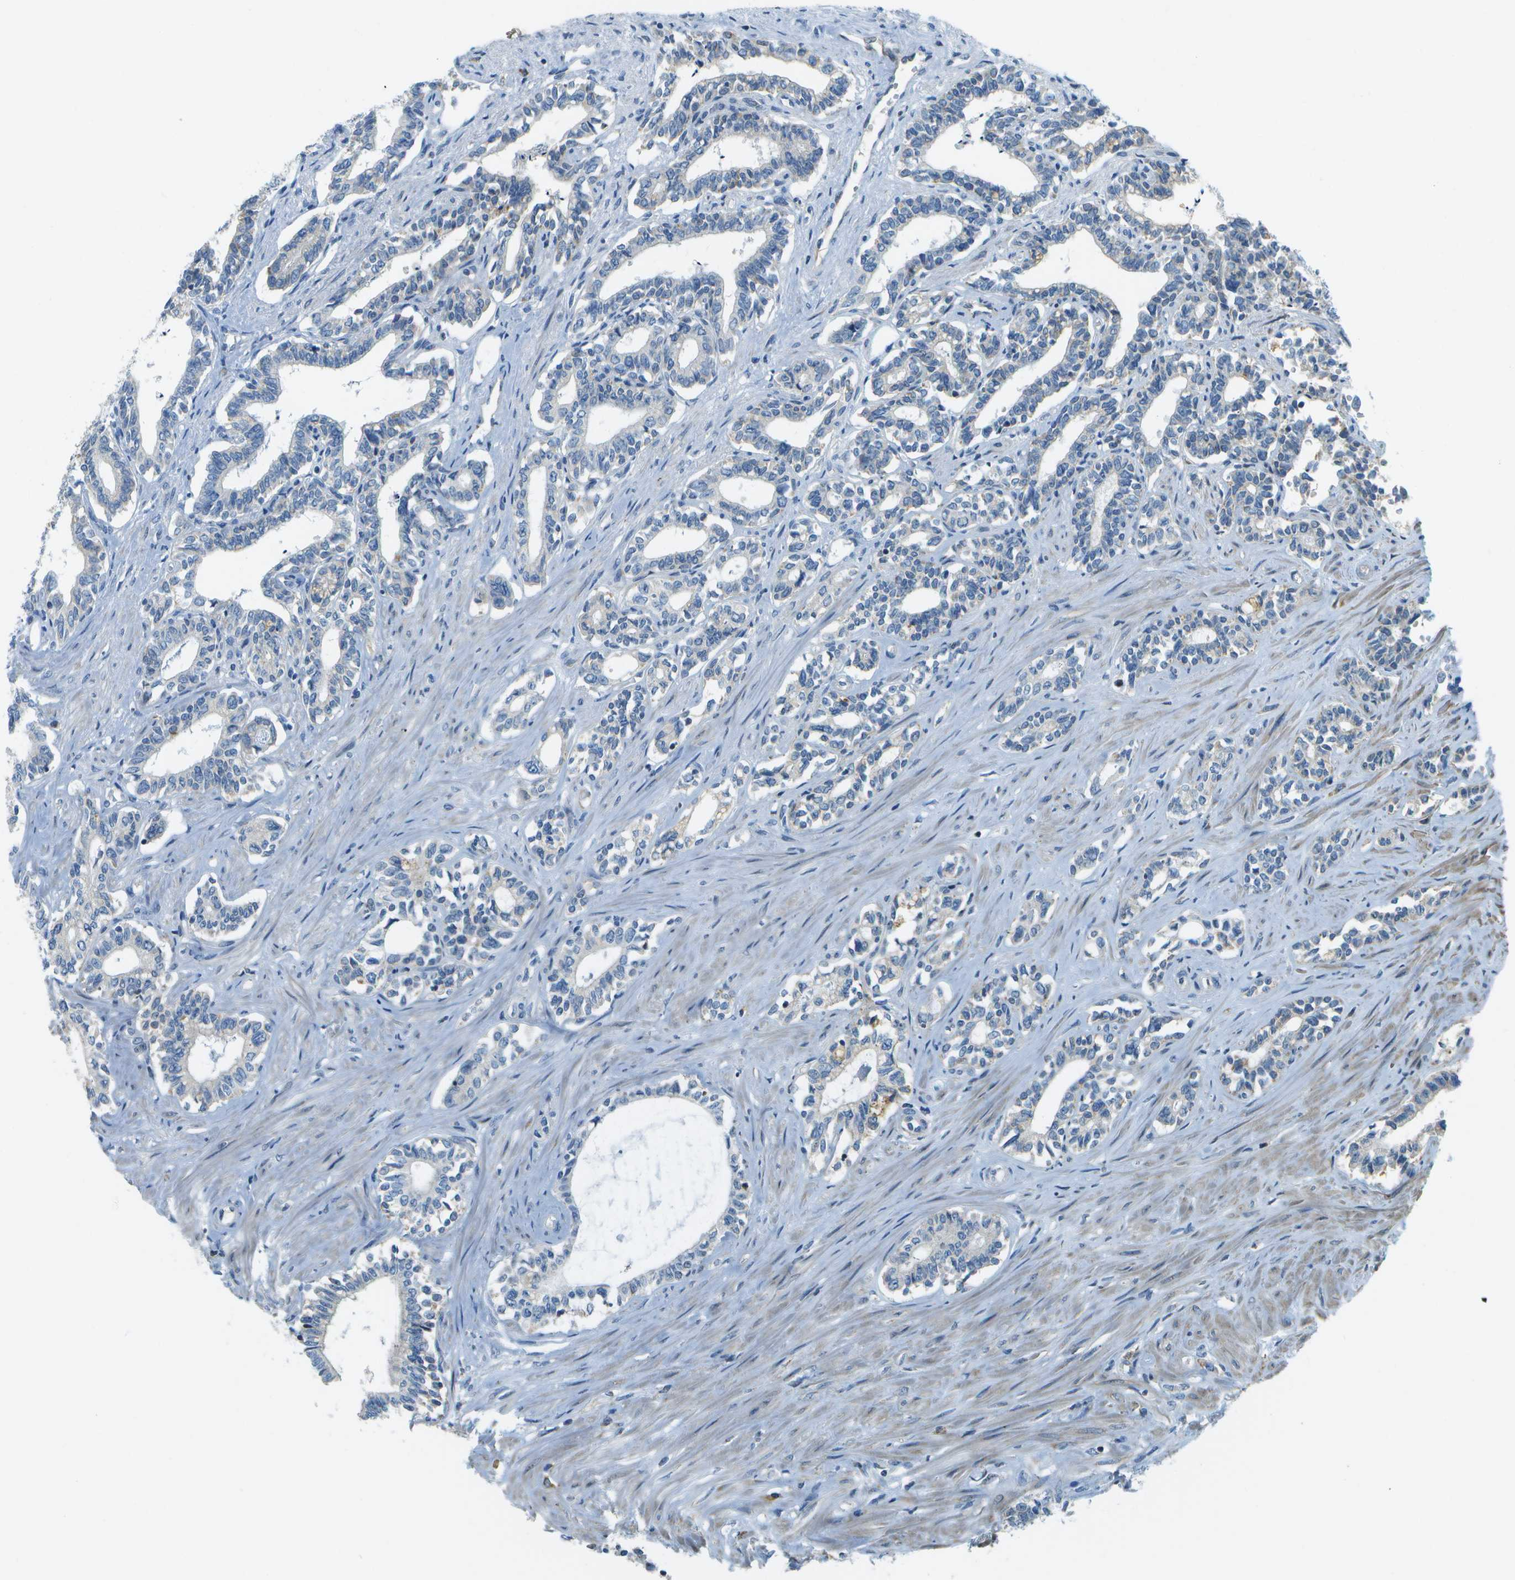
{"staining": {"intensity": "weak", "quantity": "<25%", "location": "cytoplasmic/membranous"}, "tissue": "seminal vesicle", "cell_type": "Glandular cells", "image_type": "normal", "snomed": [{"axis": "morphology", "description": "Normal tissue, NOS"}, {"axis": "morphology", "description": "Adenocarcinoma, High grade"}, {"axis": "topography", "description": "Prostate"}, {"axis": "topography", "description": "Seminal veicle"}], "caption": "Immunohistochemical staining of unremarkable seminal vesicle reveals no significant staining in glandular cells. (Stains: DAB (3,3'-diaminobenzidine) immunohistochemistry with hematoxylin counter stain, Microscopy: brightfield microscopy at high magnification).", "gene": "PTGIS", "patient": {"sex": "male", "age": 55}}